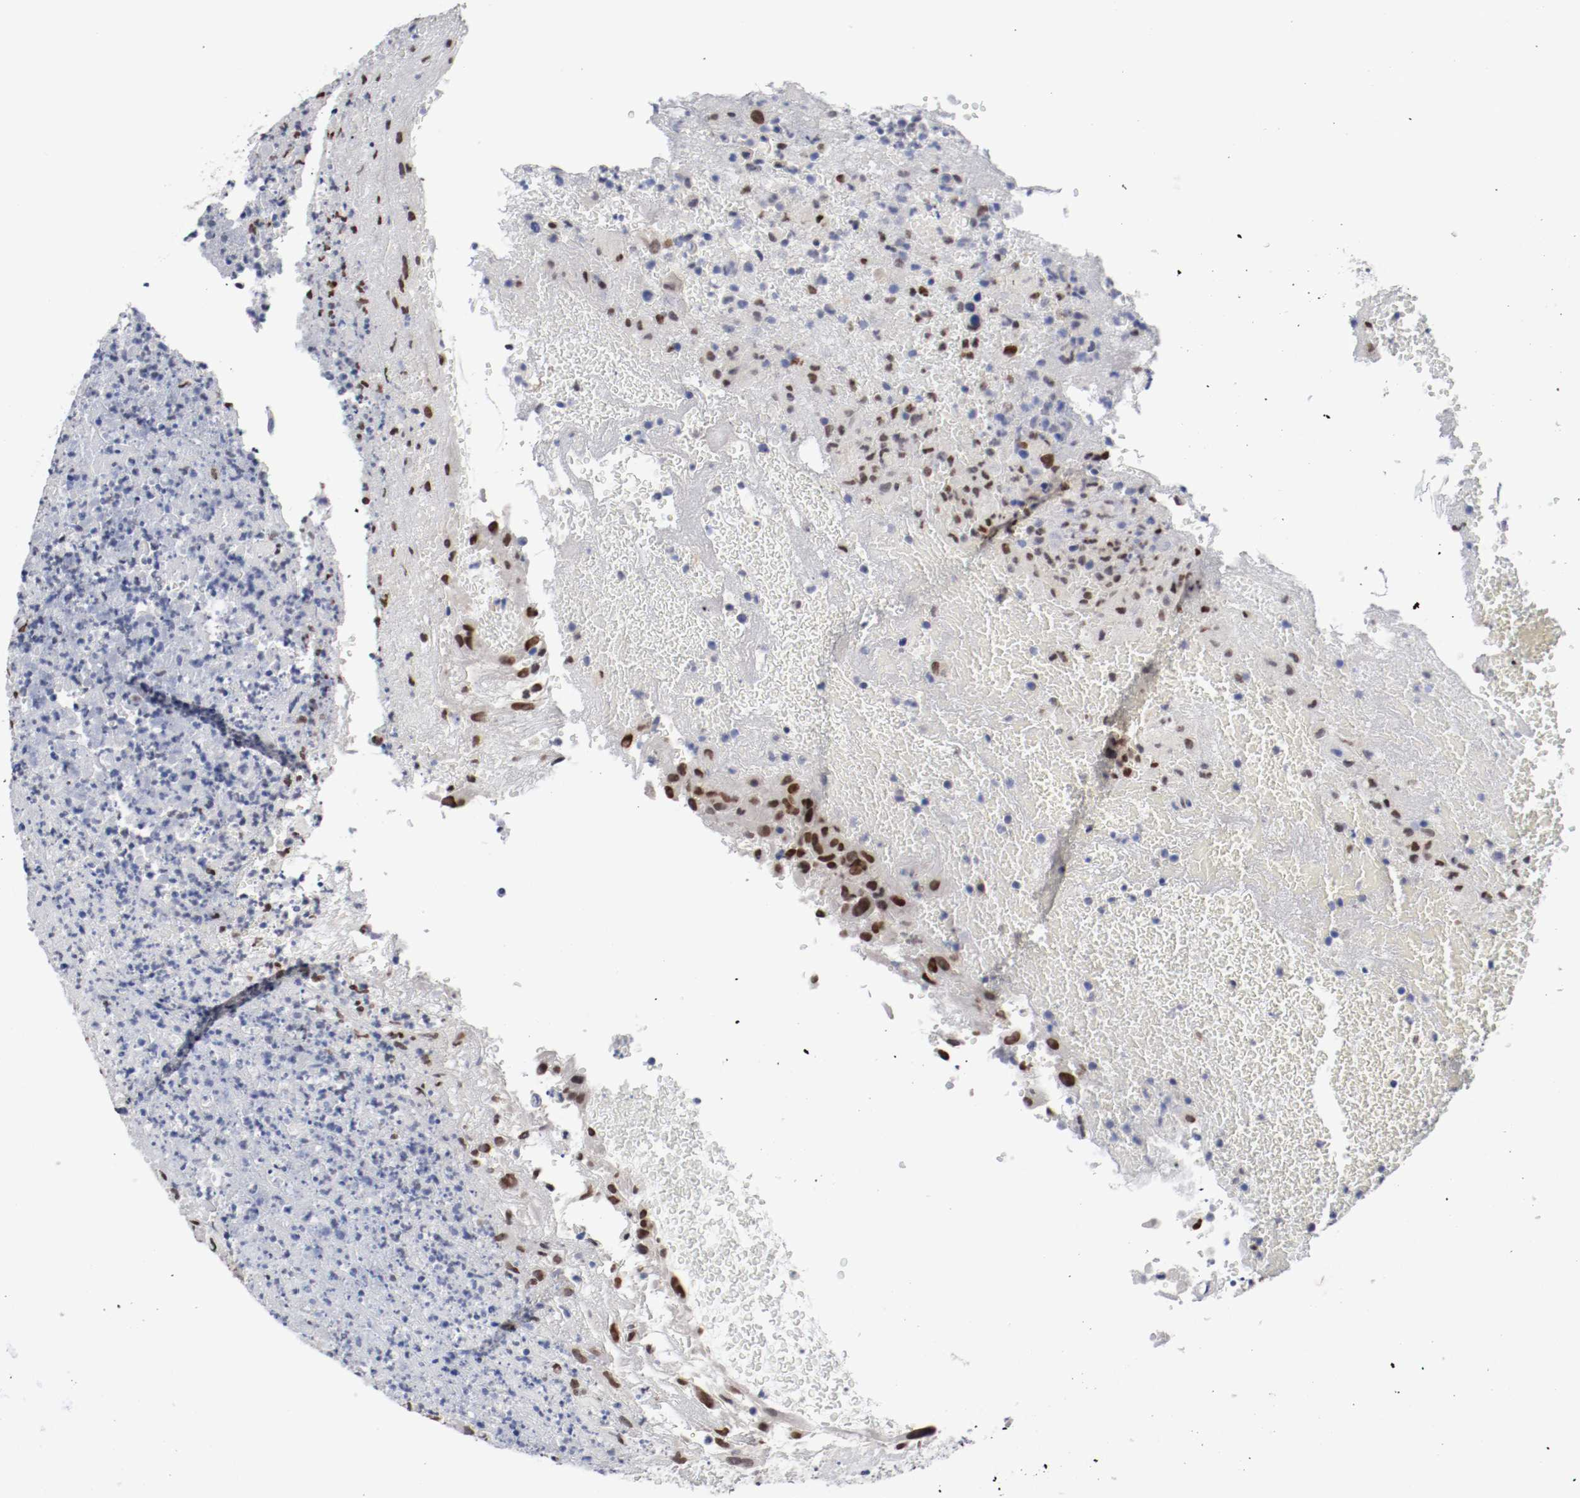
{"staining": {"intensity": "strong", "quantity": ">75%", "location": "nuclear"}, "tissue": "urothelial cancer", "cell_type": "Tumor cells", "image_type": "cancer", "snomed": [{"axis": "morphology", "description": "Urothelial carcinoma, High grade"}, {"axis": "topography", "description": "Urinary bladder"}], "caption": "Immunohistochemistry (IHC) staining of urothelial cancer, which reveals high levels of strong nuclear positivity in about >75% of tumor cells indicating strong nuclear protein expression. The staining was performed using DAB (brown) for protein detection and nuclei were counterstained in hematoxylin (blue).", "gene": "FOSL2", "patient": {"sex": "male", "age": 66}}